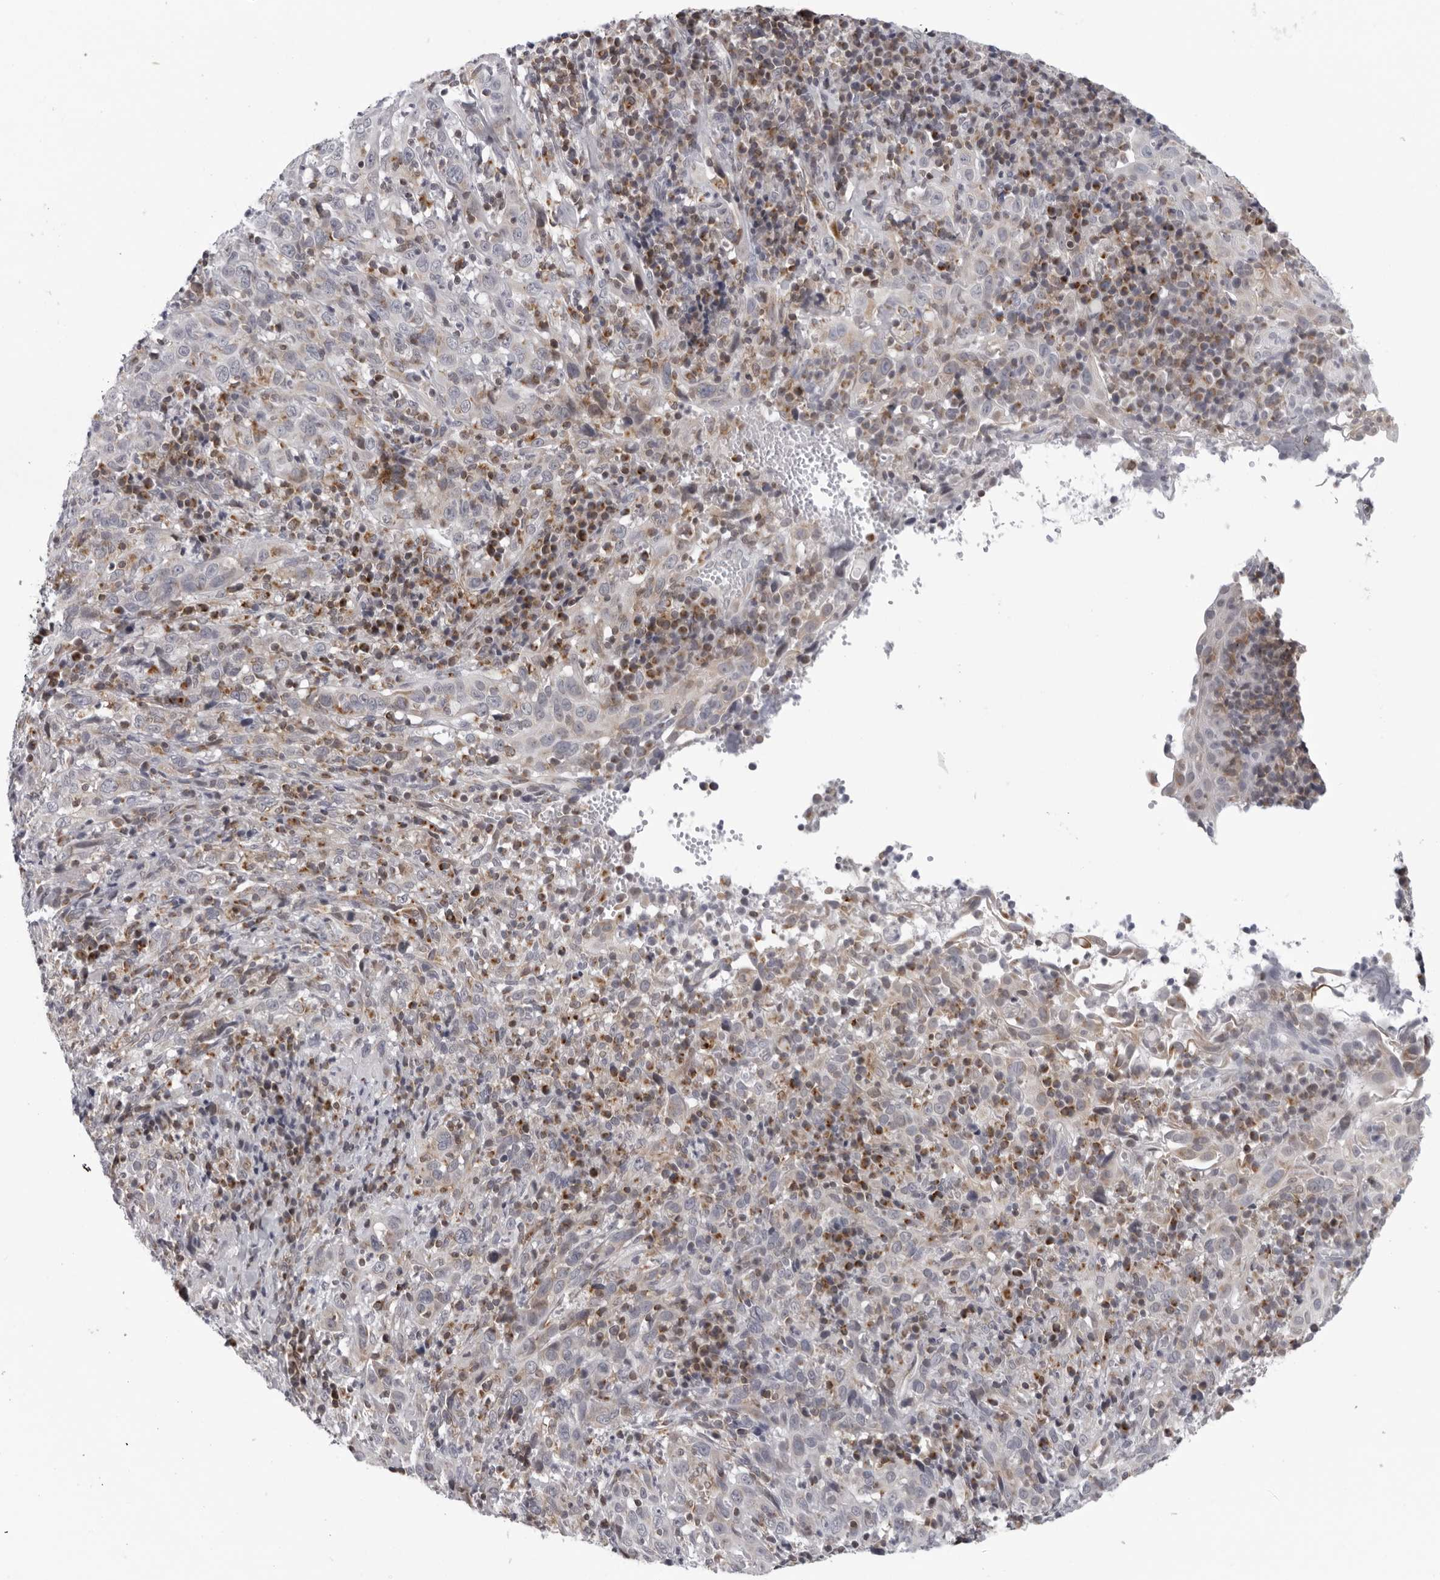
{"staining": {"intensity": "weak", "quantity": "<25%", "location": "cytoplasmic/membranous"}, "tissue": "cervical cancer", "cell_type": "Tumor cells", "image_type": "cancer", "snomed": [{"axis": "morphology", "description": "Squamous cell carcinoma, NOS"}, {"axis": "topography", "description": "Cervix"}], "caption": "Immunohistochemistry (IHC) histopathology image of cervical squamous cell carcinoma stained for a protein (brown), which exhibits no positivity in tumor cells.", "gene": "CPT2", "patient": {"sex": "female", "age": 46}}